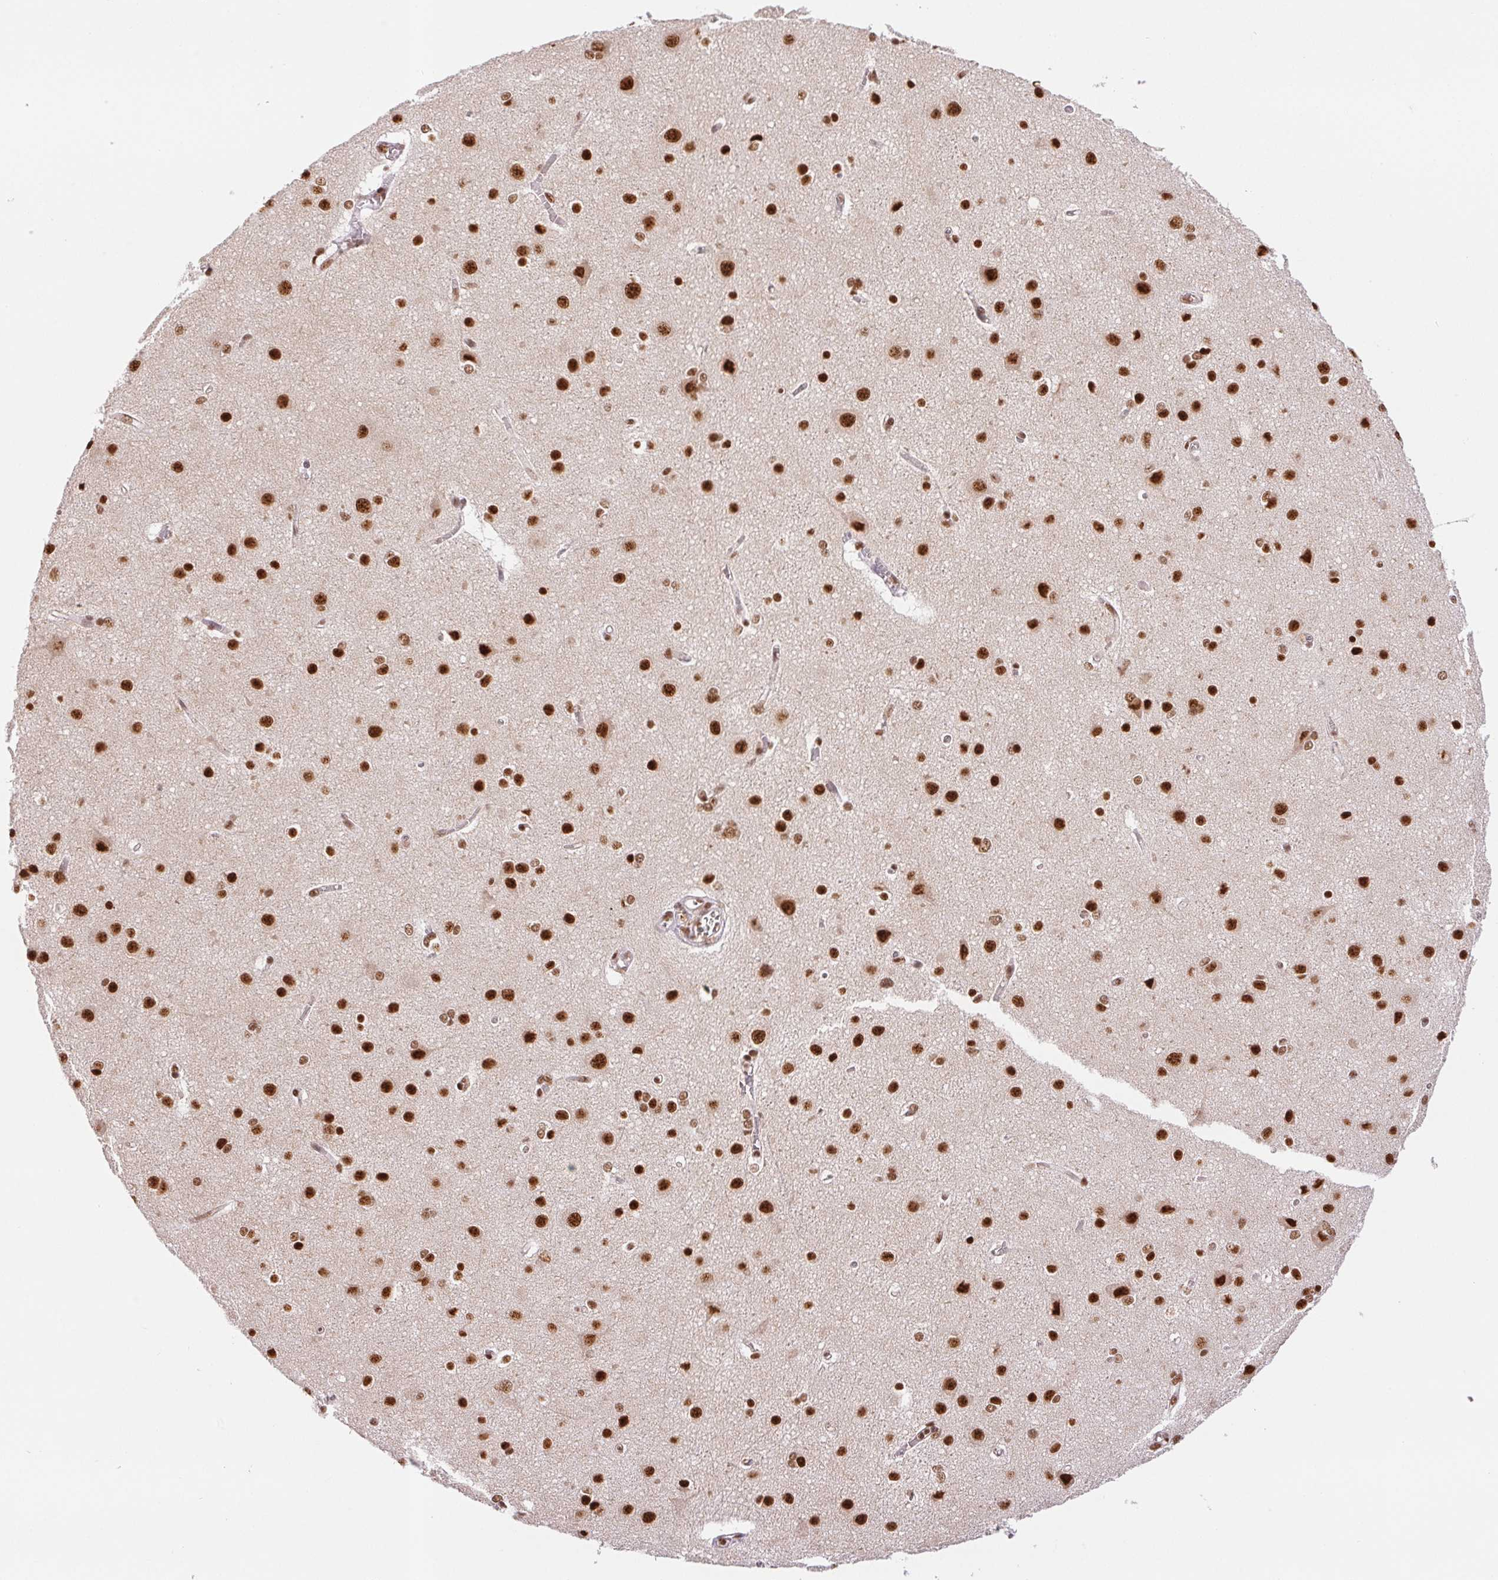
{"staining": {"intensity": "strong", "quantity": "25%-75%", "location": "nuclear"}, "tissue": "cerebral cortex", "cell_type": "Endothelial cells", "image_type": "normal", "snomed": [{"axis": "morphology", "description": "Normal tissue, NOS"}, {"axis": "topography", "description": "Cerebral cortex"}], "caption": "Immunohistochemistry (IHC) micrograph of benign cerebral cortex: cerebral cortex stained using IHC exhibits high levels of strong protein expression localized specifically in the nuclear of endothelial cells, appearing as a nuclear brown color.", "gene": "IK", "patient": {"sex": "male", "age": 37}}